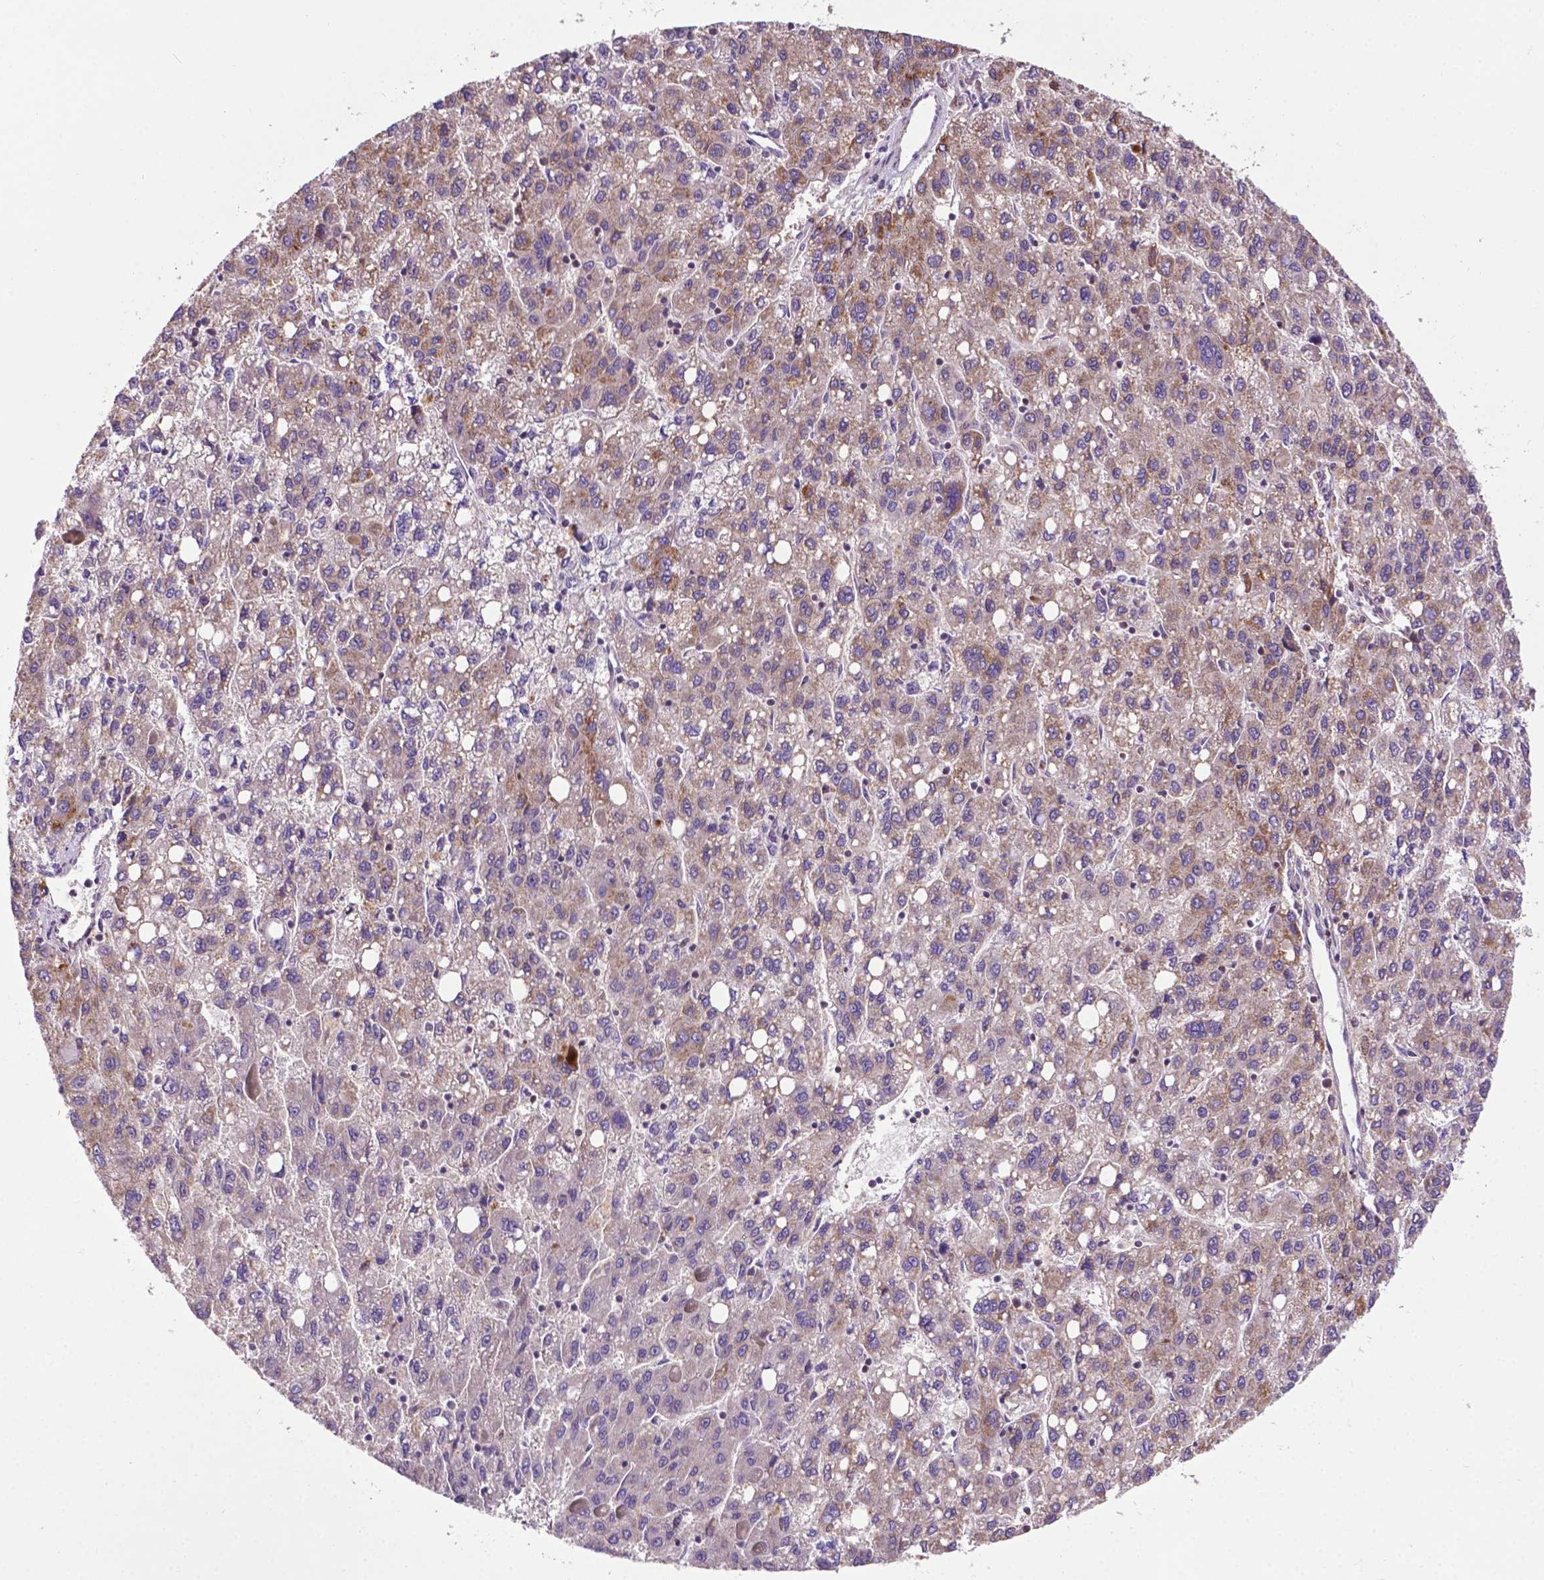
{"staining": {"intensity": "moderate", "quantity": "<25%", "location": "cytoplasmic/membranous"}, "tissue": "liver cancer", "cell_type": "Tumor cells", "image_type": "cancer", "snomed": [{"axis": "morphology", "description": "Carcinoma, Hepatocellular, NOS"}, {"axis": "topography", "description": "Liver"}], "caption": "Liver cancer (hepatocellular carcinoma) stained for a protein displays moderate cytoplasmic/membranous positivity in tumor cells. (DAB (3,3'-diaminobenzidine) = brown stain, brightfield microscopy at high magnification).", "gene": "SPNS2", "patient": {"sex": "female", "age": 82}}